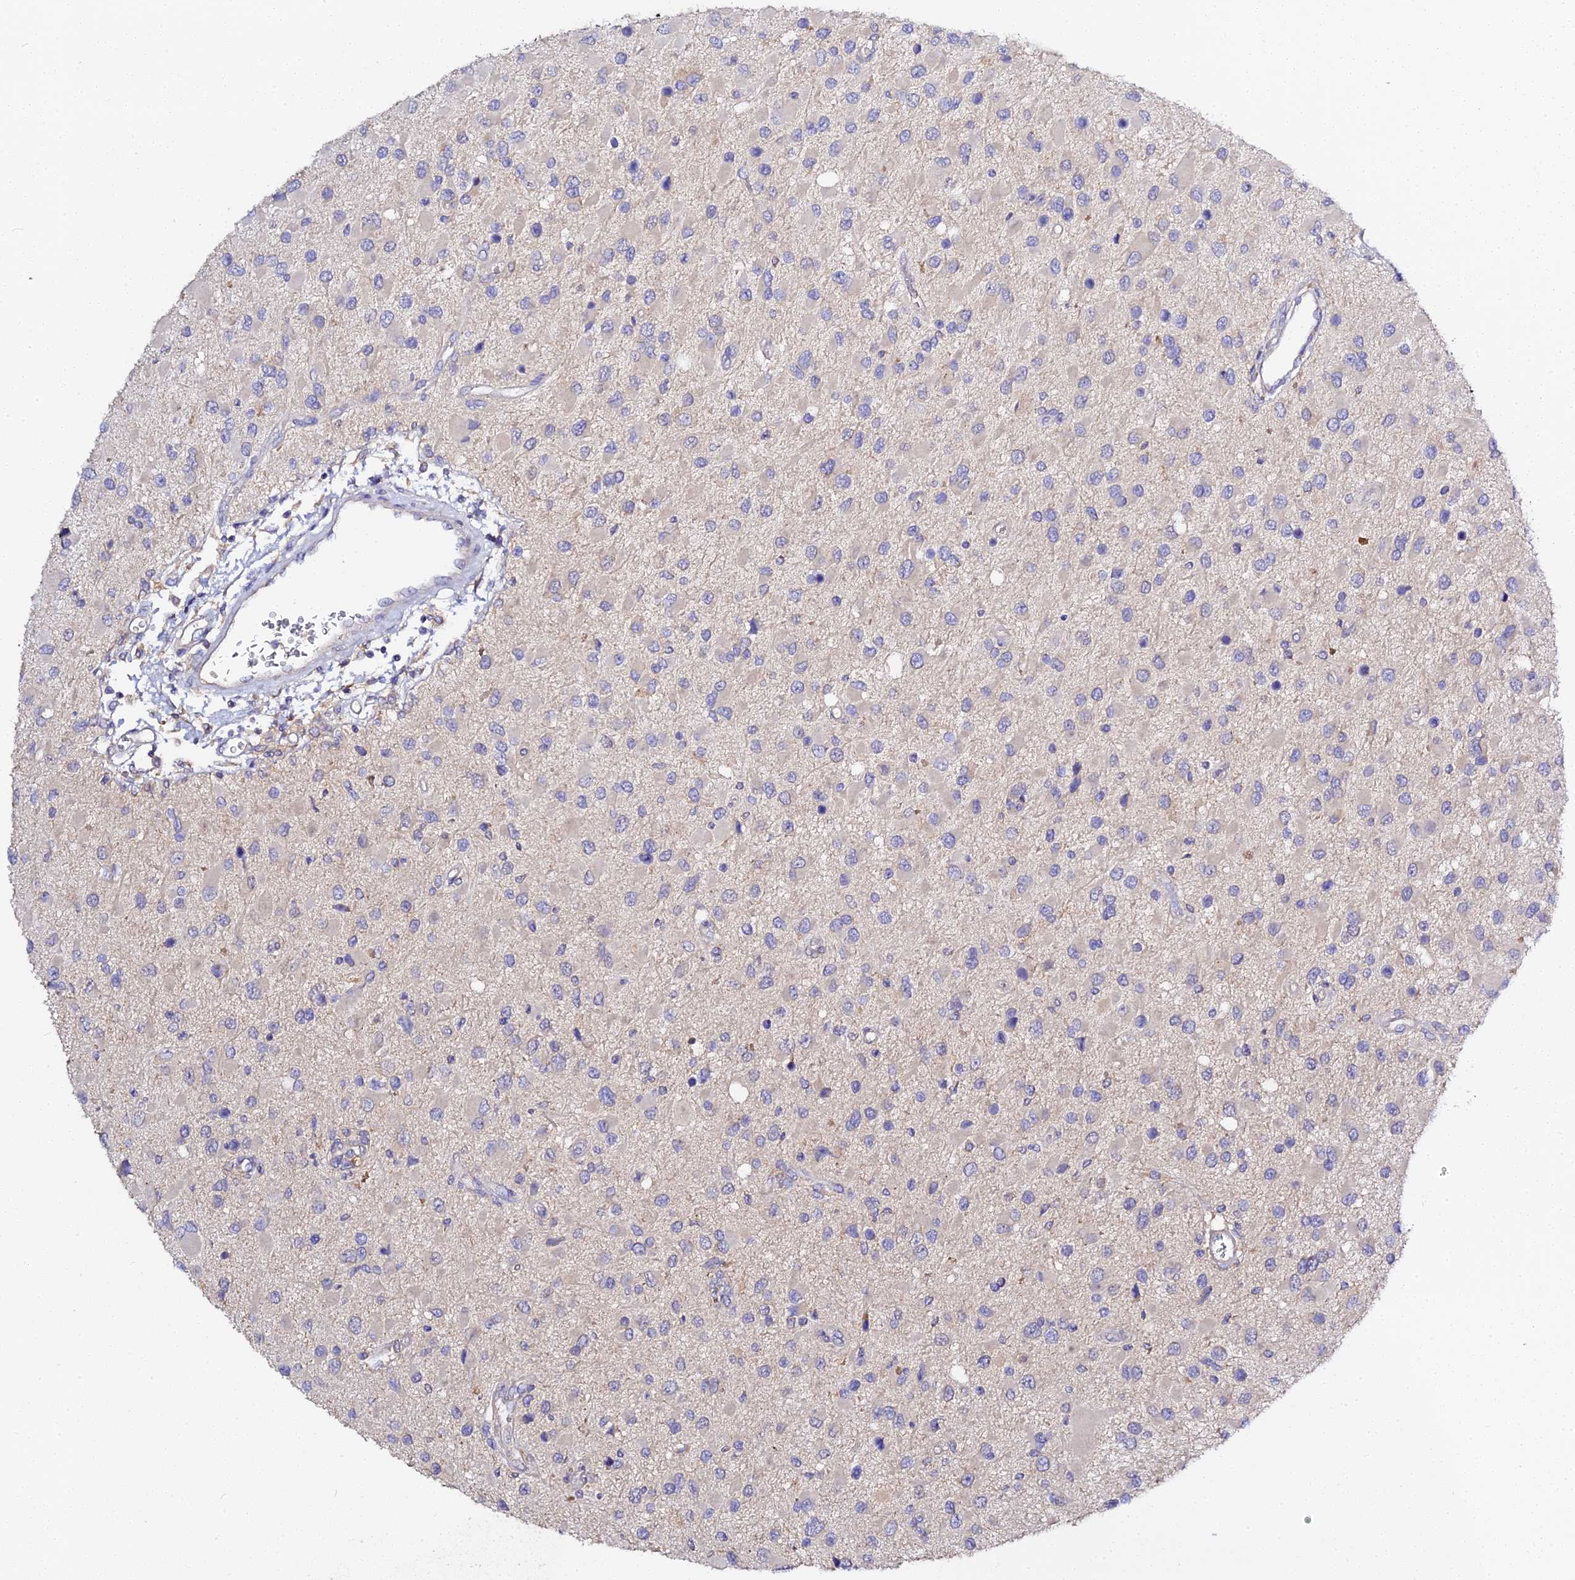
{"staining": {"intensity": "negative", "quantity": "none", "location": "none"}, "tissue": "glioma", "cell_type": "Tumor cells", "image_type": "cancer", "snomed": [{"axis": "morphology", "description": "Glioma, malignant, High grade"}, {"axis": "topography", "description": "Brain"}], "caption": "IHC of glioma shows no staining in tumor cells. (DAB (3,3'-diaminobenzidine) immunohistochemistry, high magnification).", "gene": "SCX", "patient": {"sex": "male", "age": 53}}